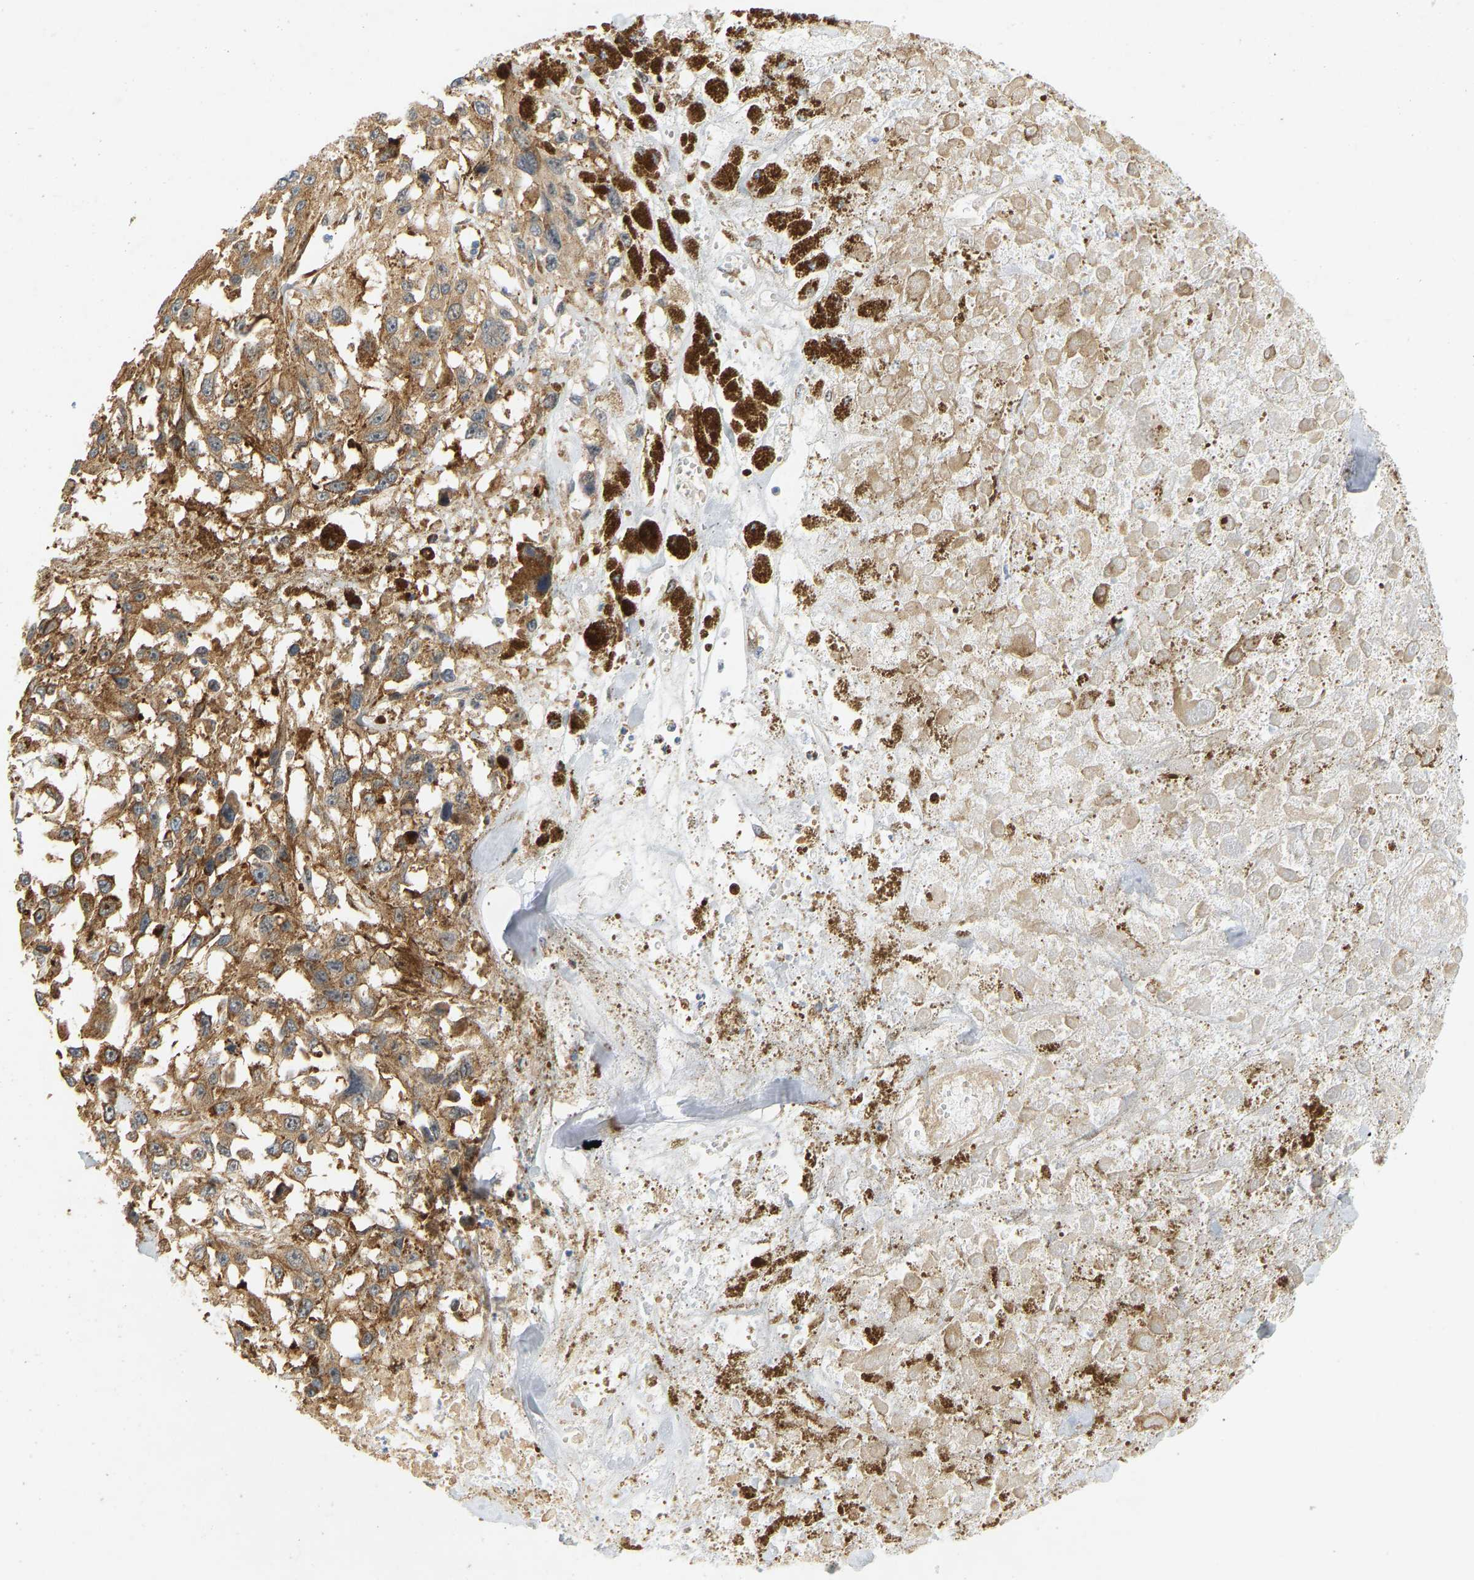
{"staining": {"intensity": "moderate", "quantity": ">75%", "location": "cytoplasmic/membranous"}, "tissue": "melanoma", "cell_type": "Tumor cells", "image_type": "cancer", "snomed": [{"axis": "morphology", "description": "Malignant melanoma, Metastatic site"}, {"axis": "topography", "description": "Lymph node"}], "caption": "Malignant melanoma (metastatic site) tissue demonstrates moderate cytoplasmic/membranous staining in about >75% of tumor cells, visualized by immunohistochemistry. The staining was performed using DAB (3,3'-diaminobenzidine), with brown indicating positive protein expression. Nuclei are stained blue with hematoxylin.", "gene": "RPS14", "patient": {"sex": "male", "age": 59}}